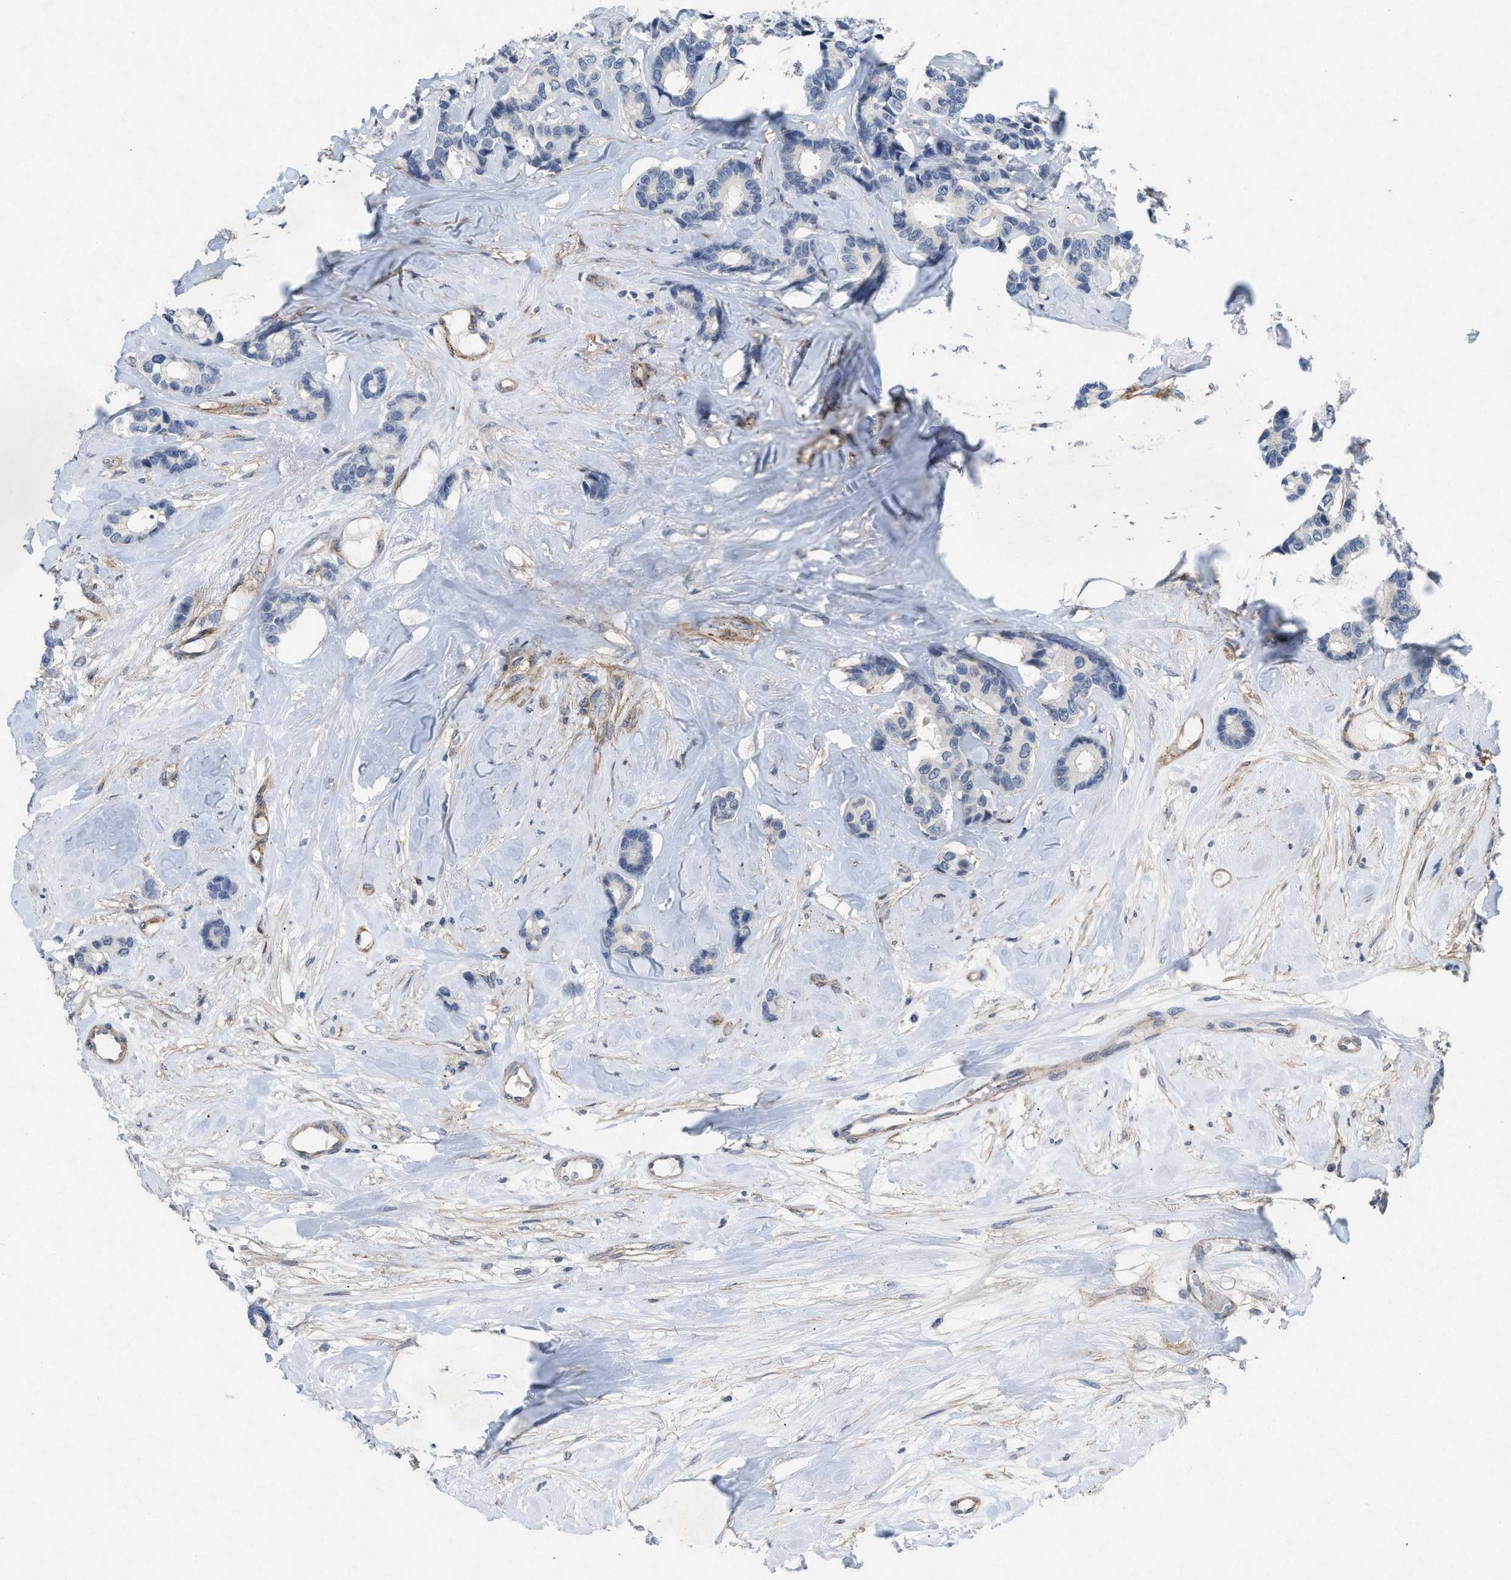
{"staining": {"intensity": "negative", "quantity": "none", "location": "none"}, "tissue": "breast cancer", "cell_type": "Tumor cells", "image_type": "cancer", "snomed": [{"axis": "morphology", "description": "Duct carcinoma"}, {"axis": "topography", "description": "Breast"}], "caption": "Immunohistochemistry (IHC) photomicrograph of neoplastic tissue: human breast invasive ductal carcinoma stained with DAB reveals no significant protein positivity in tumor cells.", "gene": "PDGFRA", "patient": {"sex": "female", "age": 87}}